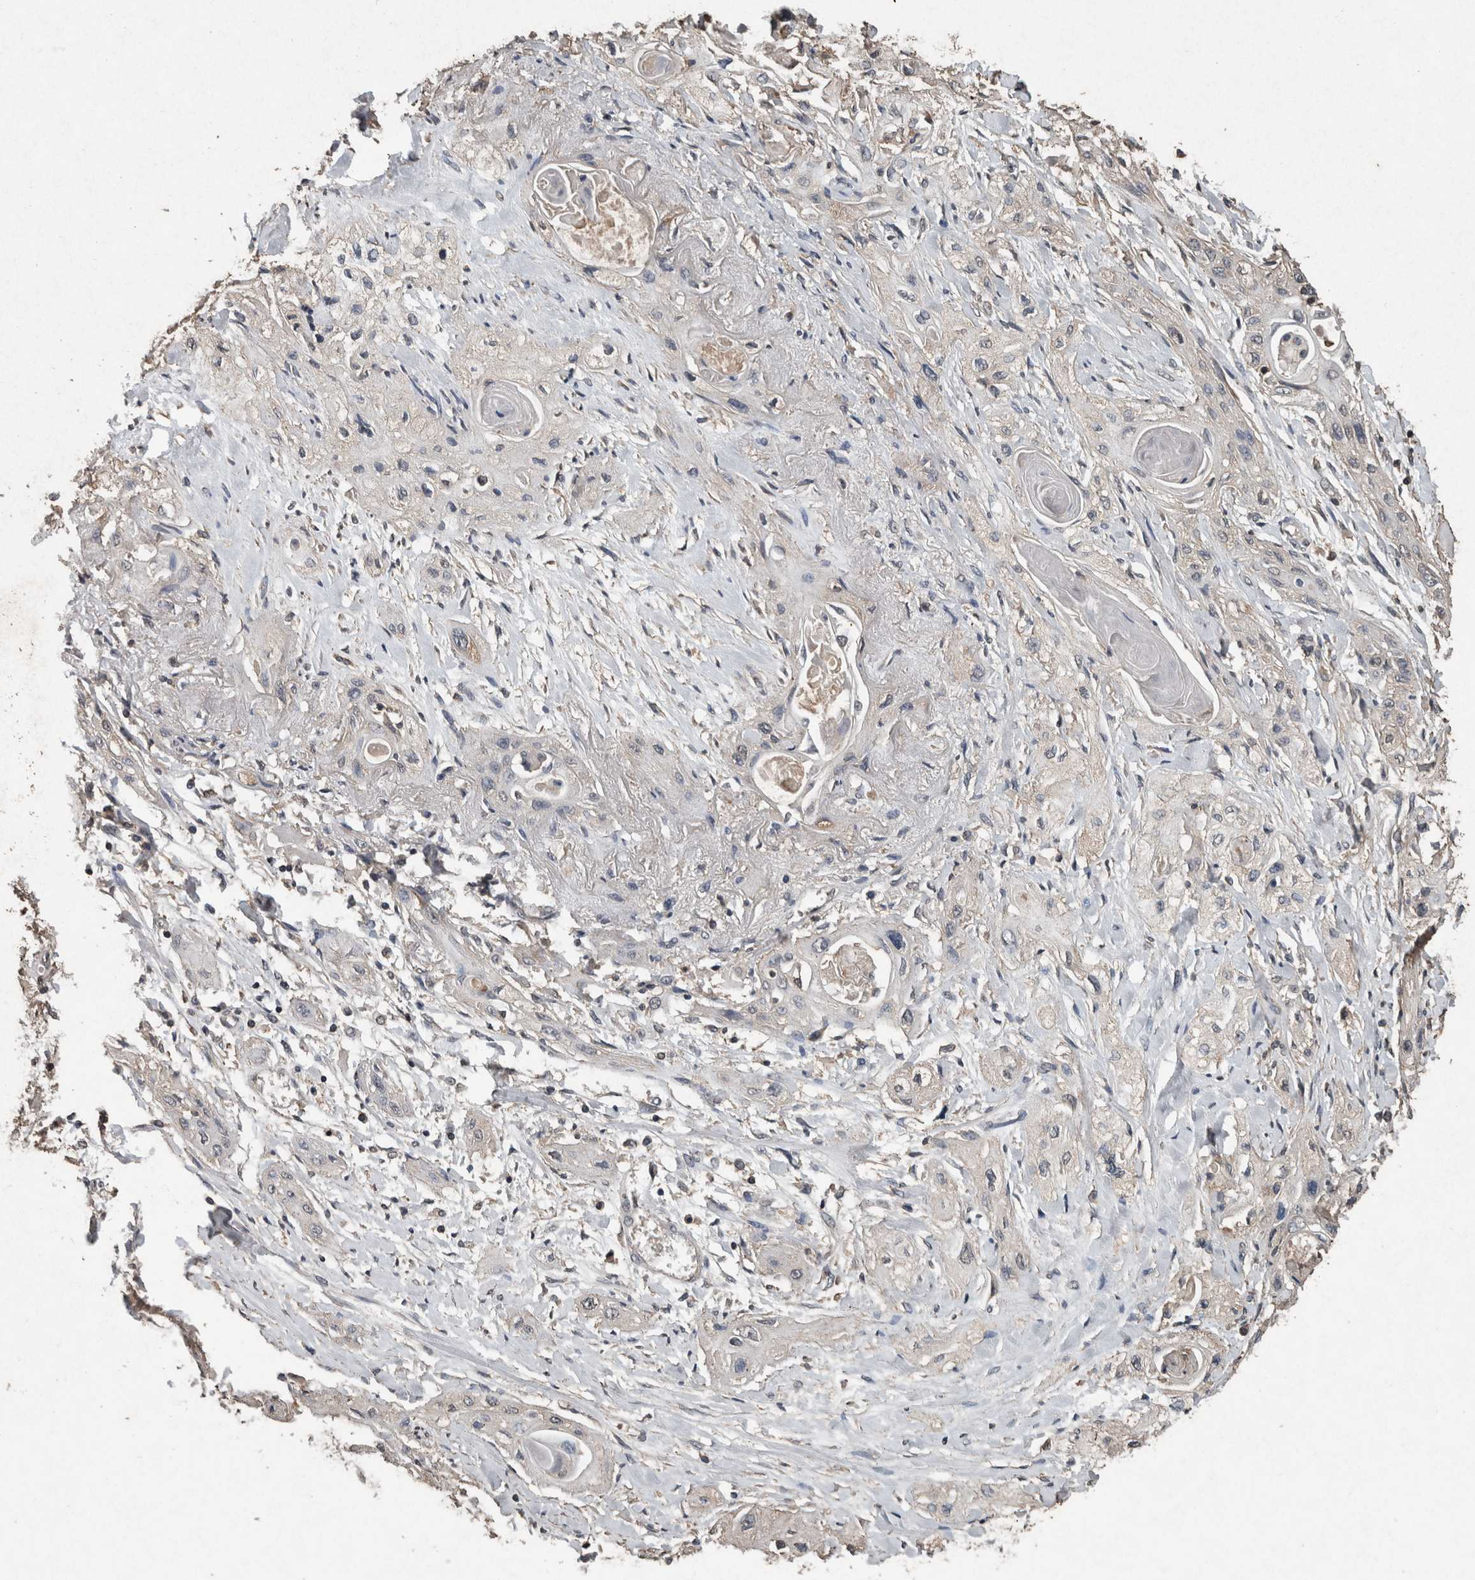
{"staining": {"intensity": "negative", "quantity": "none", "location": "none"}, "tissue": "lung cancer", "cell_type": "Tumor cells", "image_type": "cancer", "snomed": [{"axis": "morphology", "description": "Squamous cell carcinoma, NOS"}, {"axis": "topography", "description": "Lung"}], "caption": "This is an immunohistochemistry micrograph of human lung squamous cell carcinoma. There is no staining in tumor cells.", "gene": "FGFRL1", "patient": {"sex": "female", "age": 47}}